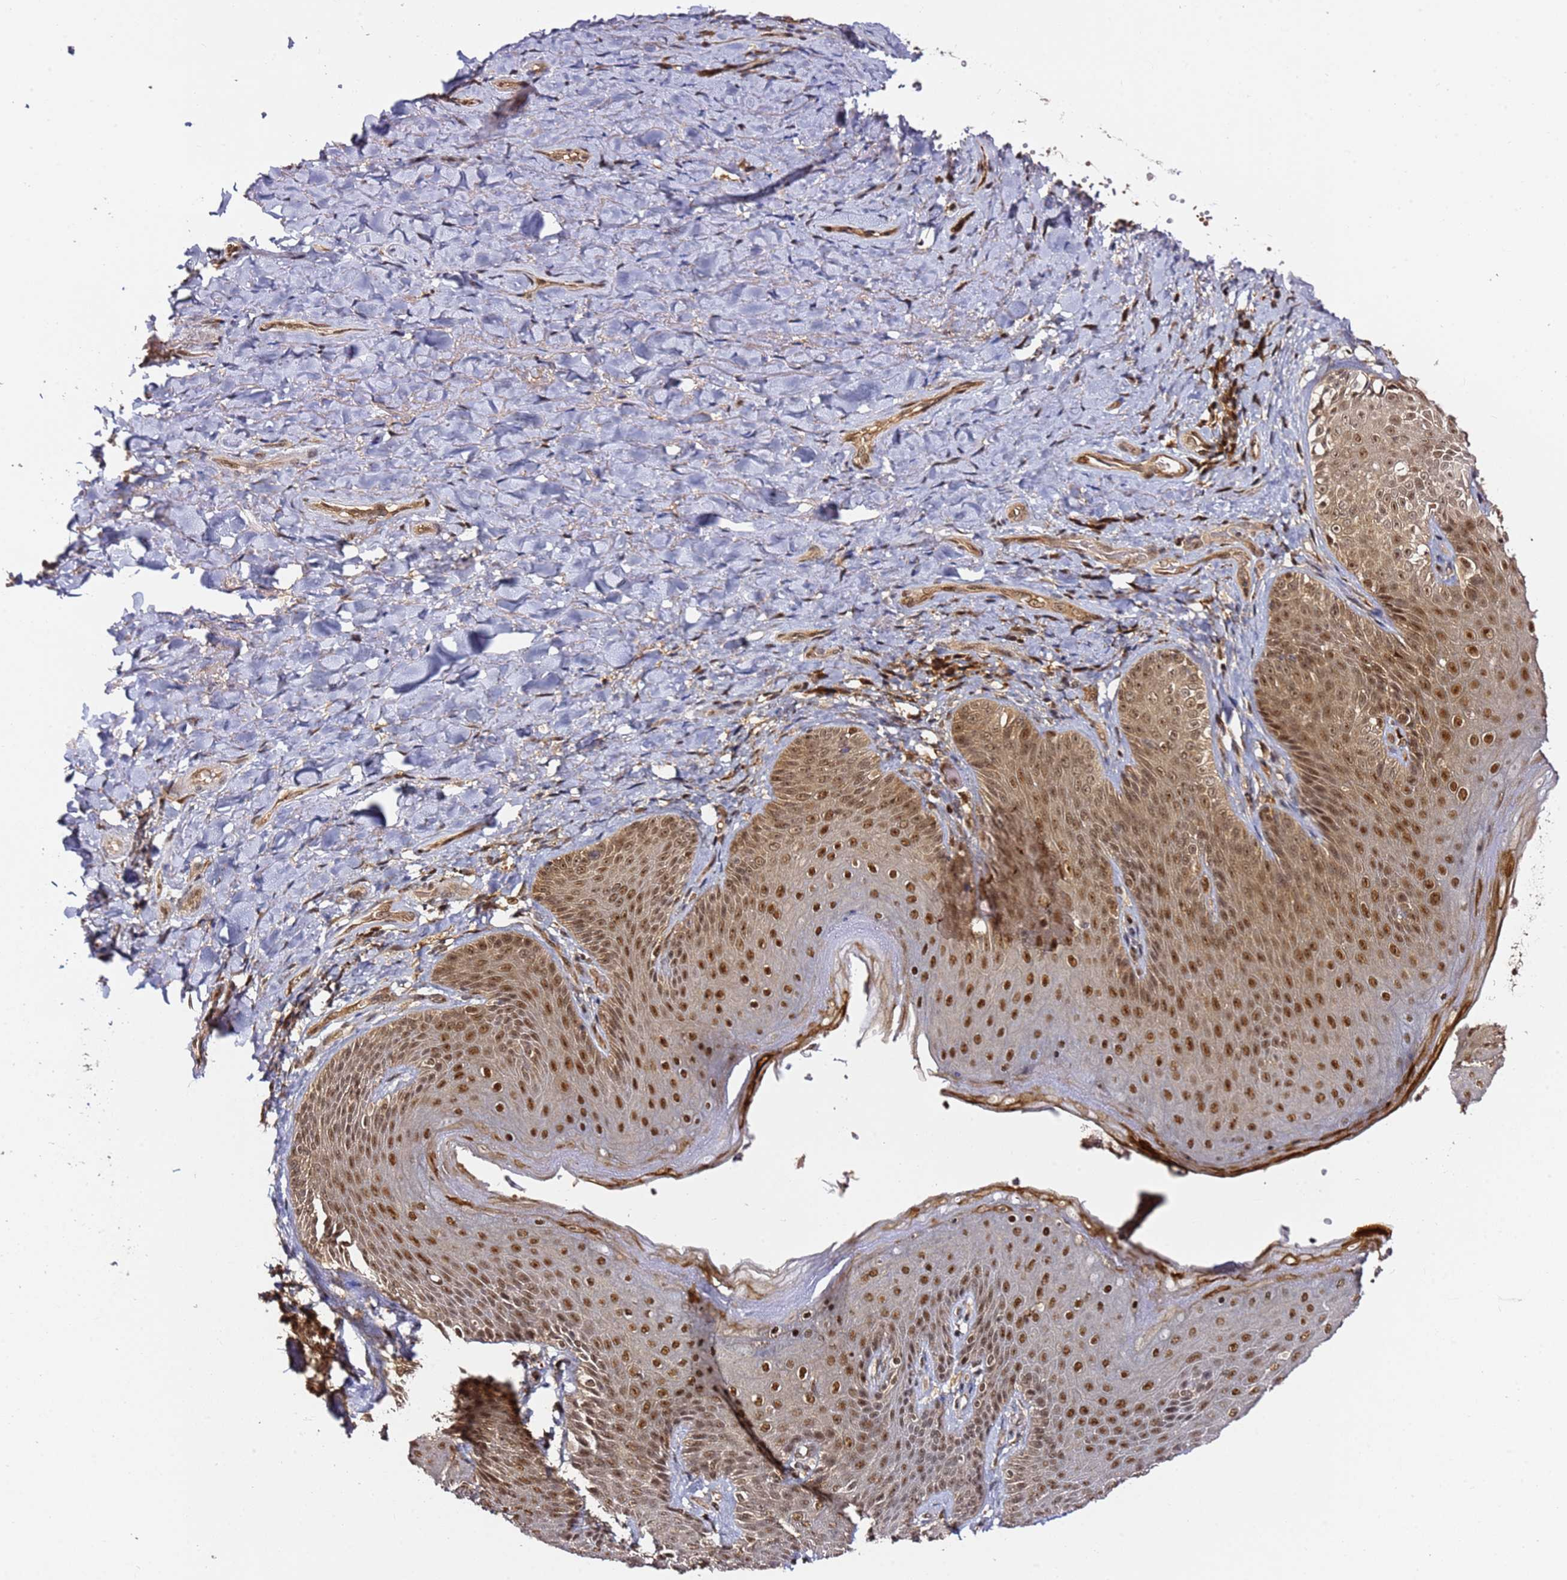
{"staining": {"intensity": "moderate", "quantity": ">75%", "location": "cytoplasmic/membranous,nuclear"}, "tissue": "skin", "cell_type": "Epidermal cells", "image_type": "normal", "snomed": [{"axis": "morphology", "description": "Normal tissue, NOS"}, {"axis": "topography", "description": "Anal"}], "caption": "Immunohistochemical staining of benign skin demonstrates moderate cytoplasmic/membranous,nuclear protein expression in approximately >75% of epidermal cells. (DAB = brown stain, brightfield microscopy at high magnification).", "gene": "RGS18", "patient": {"sex": "female", "age": 89}}